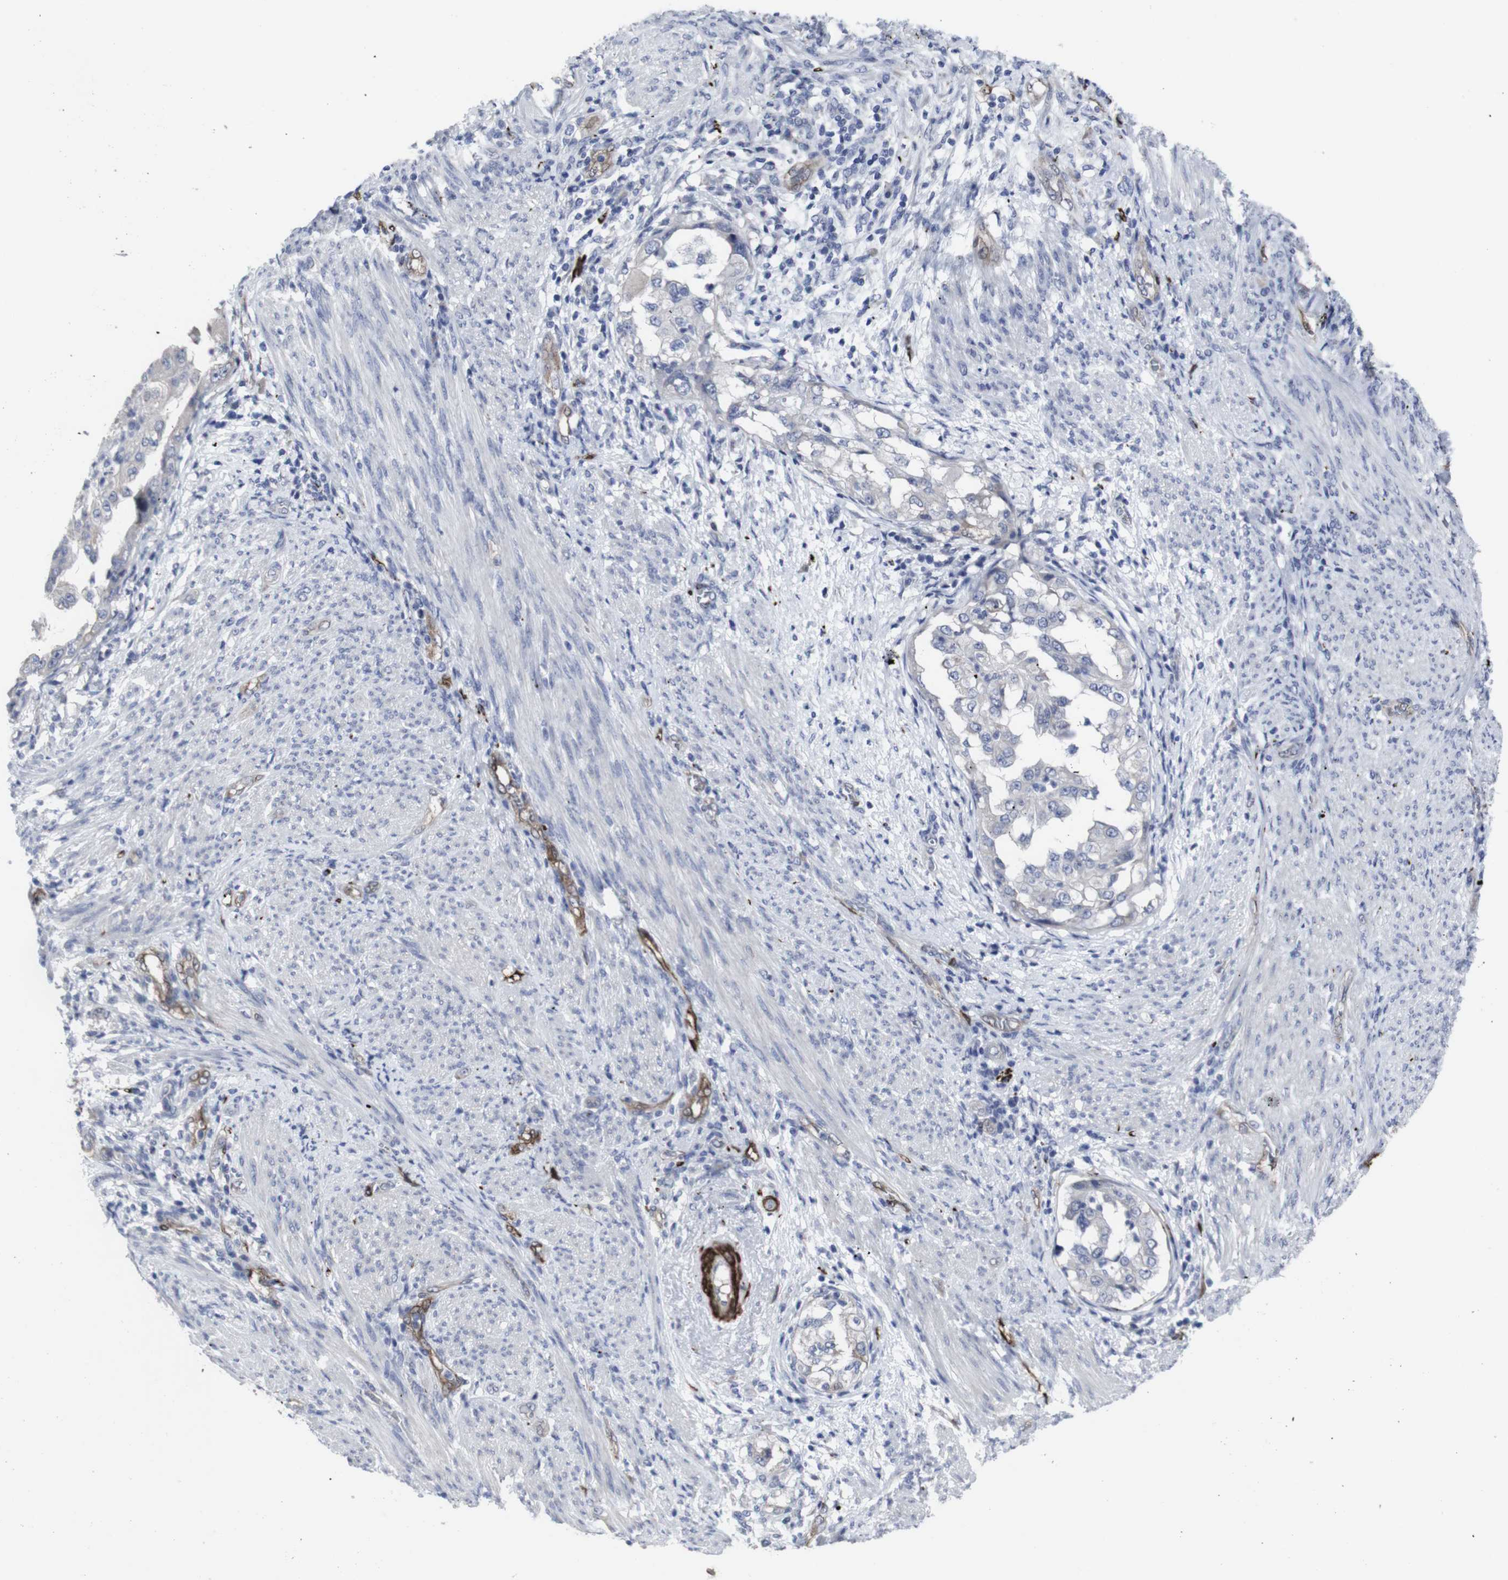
{"staining": {"intensity": "negative", "quantity": "none", "location": "none"}, "tissue": "endometrial cancer", "cell_type": "Tumor cells", "image_type": "cancer", "snomed": [{"axis": "morphology", "description": "Adenocarcinoma, NOS"}, {"axis": "topography", "description": "Endometrium"}], "caption": "There is no significant positivity in tumor cells of adenocarcinoma (endometrial).", "gene": "SNCG", "patient": {"sex": "female", "age": 85}}